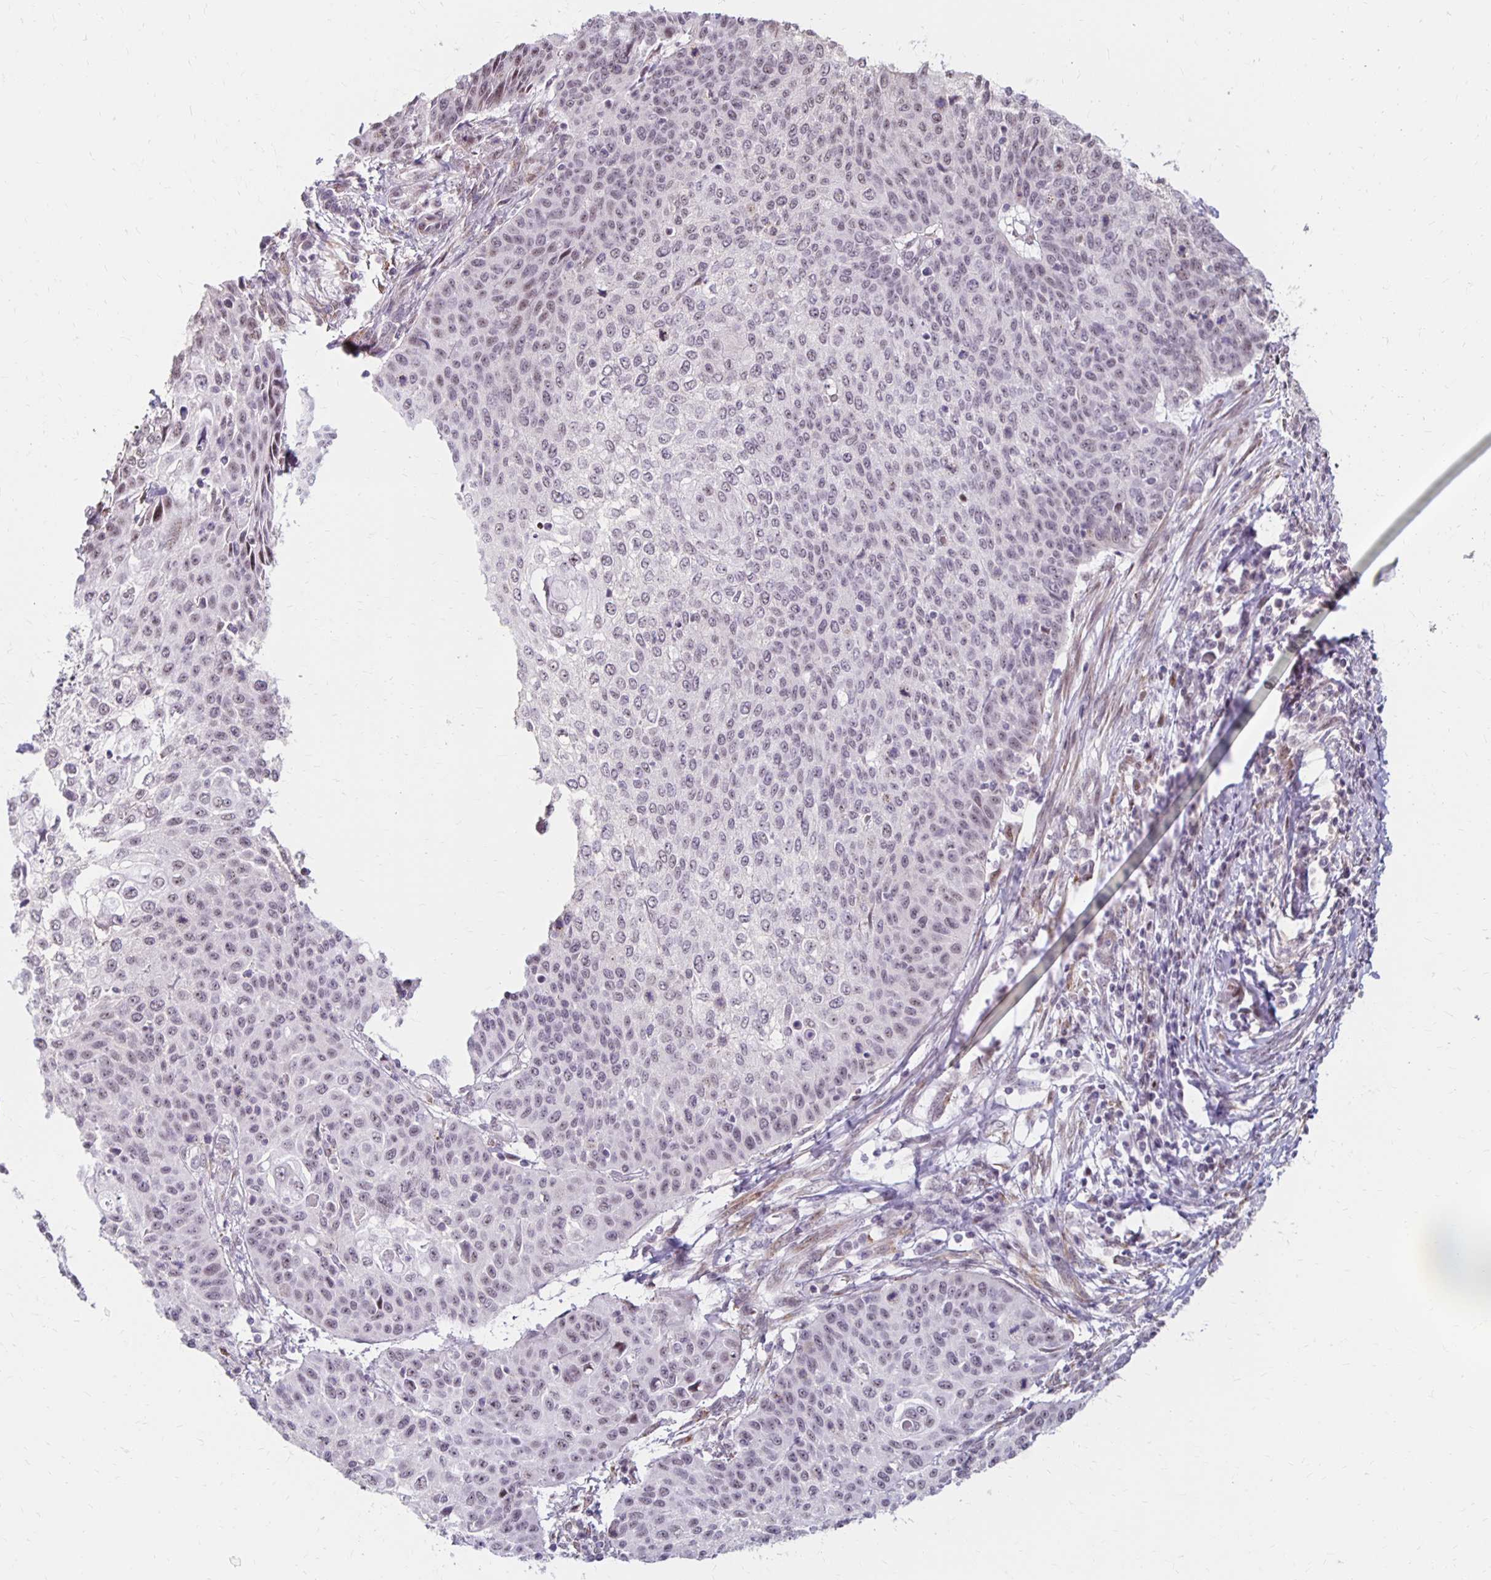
{"staining": {"intensity": "weak", "quantity": "<25%", "location": "nuclear"}, "tissue": "cervical cancer", "cell_type": "Tumor cells", "image_type": "cancer", "snomed": [{"axis": "morphology", "description": "Squamous cell carcinoma, NOS"}, {"axis": "topography", "description": "Cervix"}], "caption": "This histopathology image is of cervical squamous cell carcinoma stained with immunohistochemistry to label a protein in brown with the nuclei are counter-stained blue. There is no expression in tumor cells.", "gene": "DAGLA", "patient": {"sex": "female", "age": 65}}